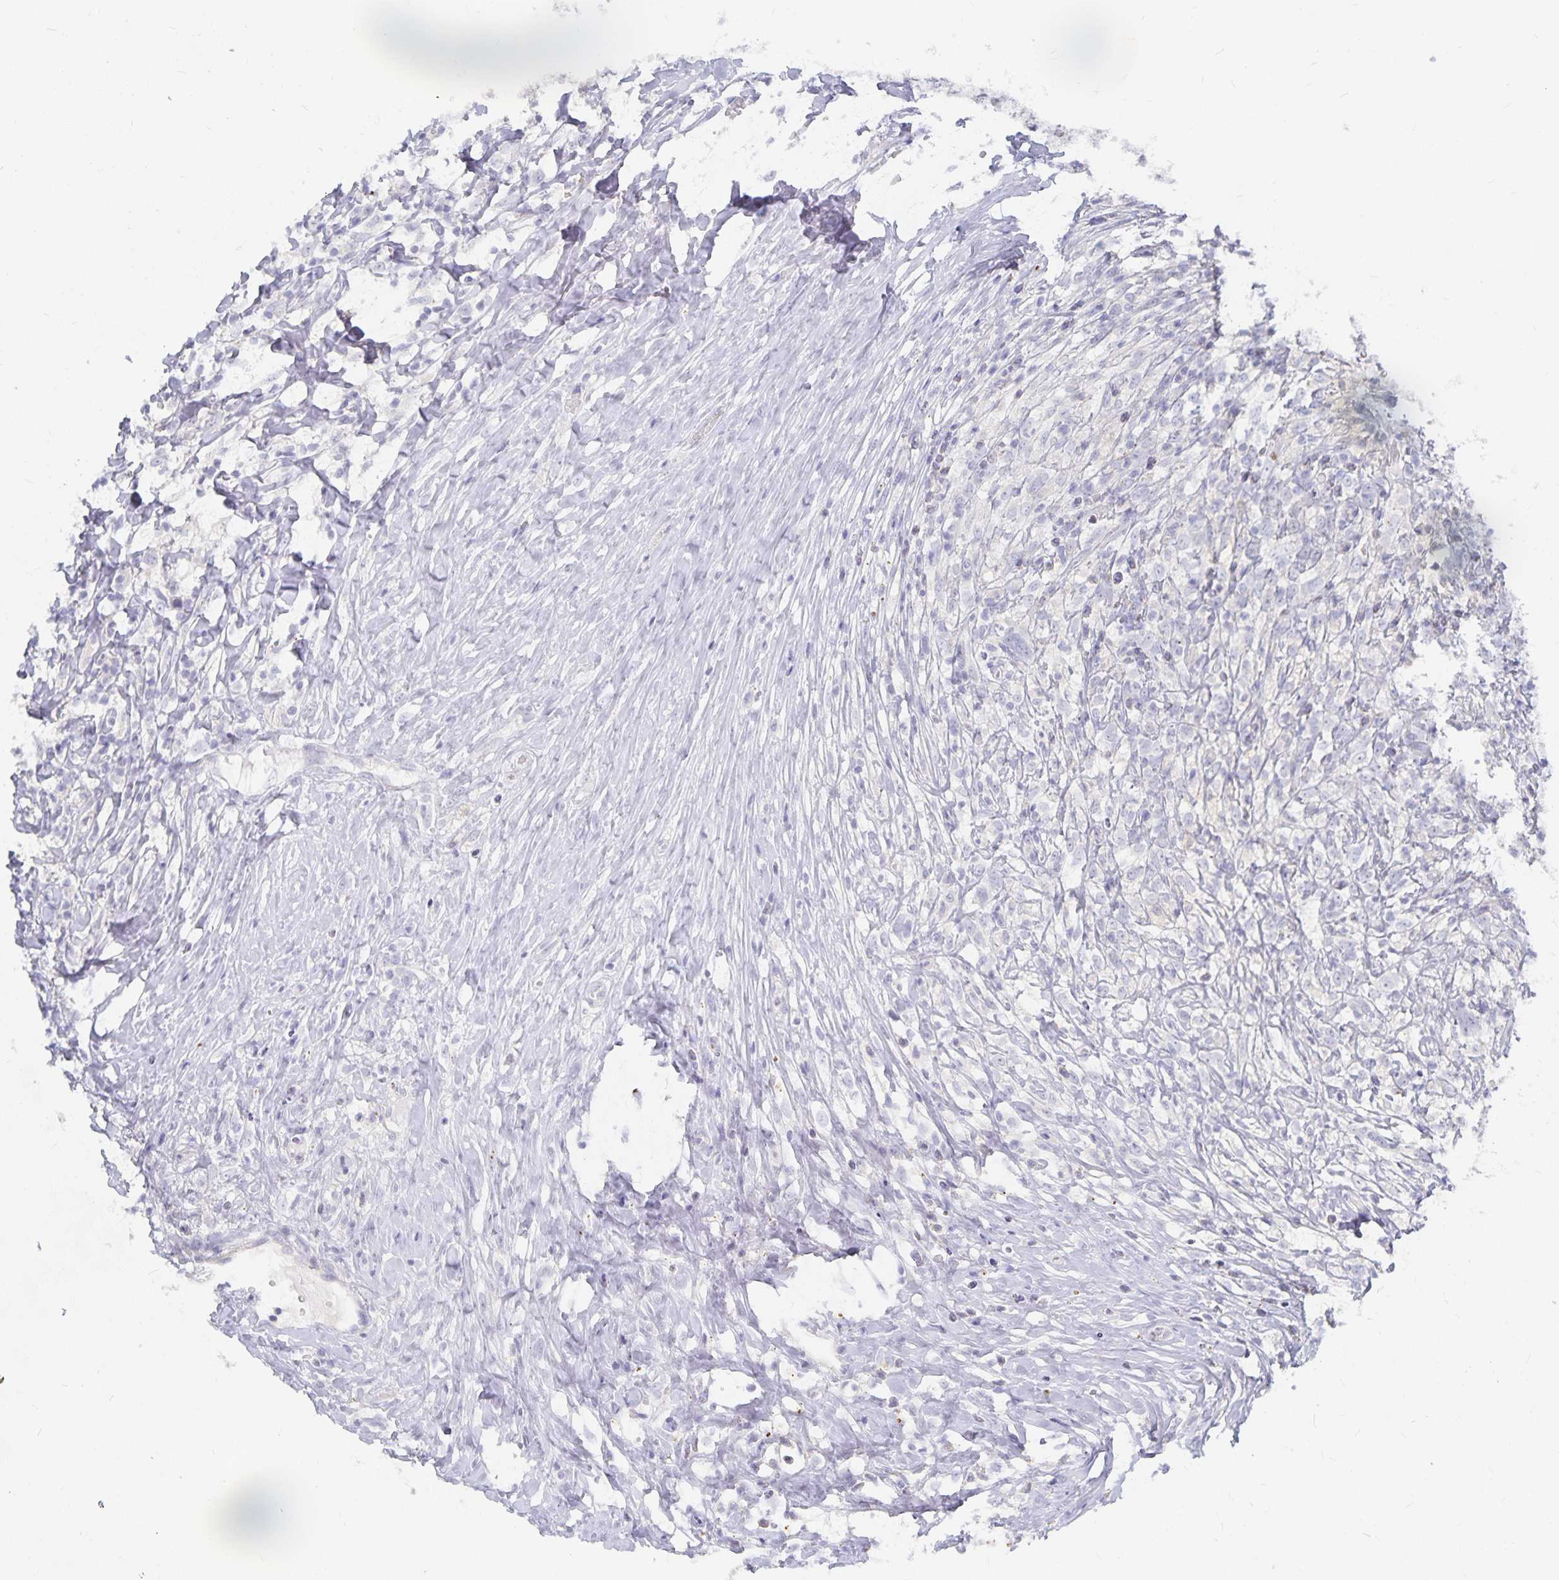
{"staining": {"intensity": "negative", "quantity": "none", "location": "none"}, "tissue": "lymphoma", "cell_type": "Tumor cells", "image_type": "cancer", "snomed": [{"axis": "morphology", "description": "Hodgkin's disease, NOS"}, {"axis": "topography", "description": "No Tissue"}], "caption": "A micrograph of Hodgkin's disease stained for a protein exhibits no brown staining in tumor cells. Brightfield microscopy of IHC stained with DAB (brown) and hematoxylin (blue), captured at high magnification.", "gene": "DNAH9", "patient": {"sex": "female", "age": 21}}